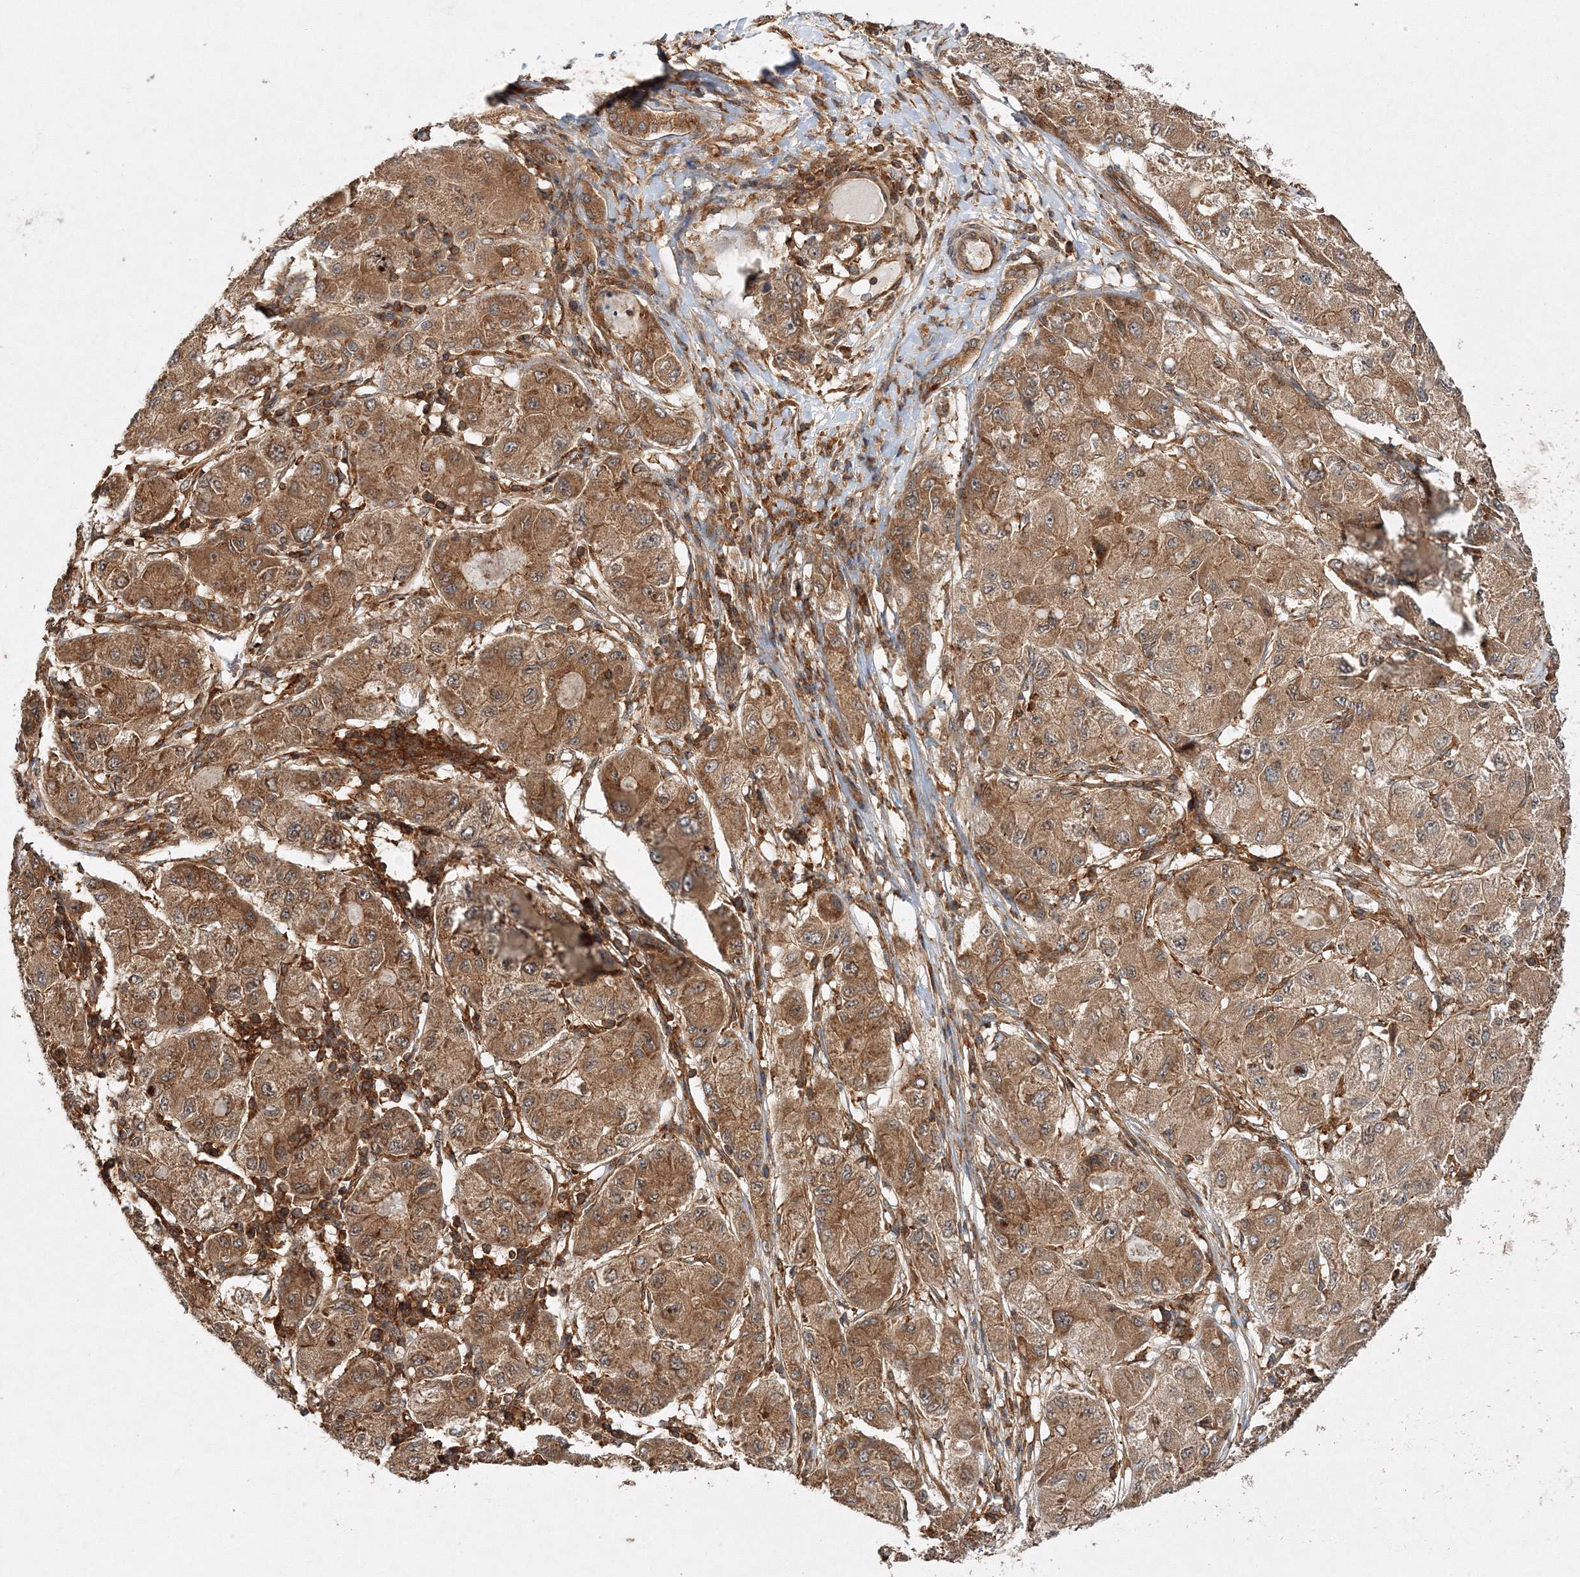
{"staining": {"intensity": "moderate", "quantity": ">75%", "location": "cytoplasmic/membranous"}, "tissue": "liver cancer", "cell_type": "Tumor cells", "image_type": "cancer", "snomed": [{"axis": "morphology", "description": "Carcinoma, Hepatocellular, NOS"}, {"axis": "topography", "description": "Liver"}], "caption": "Protein expression analysis of liver cancer (hepatocellular carcinoma) reveals moderate cytoplasmic/membranous positivity in approximately >75% of tumor cells.", "gene": "WDR37", "patient": {"sex": "male", "age": 80}}